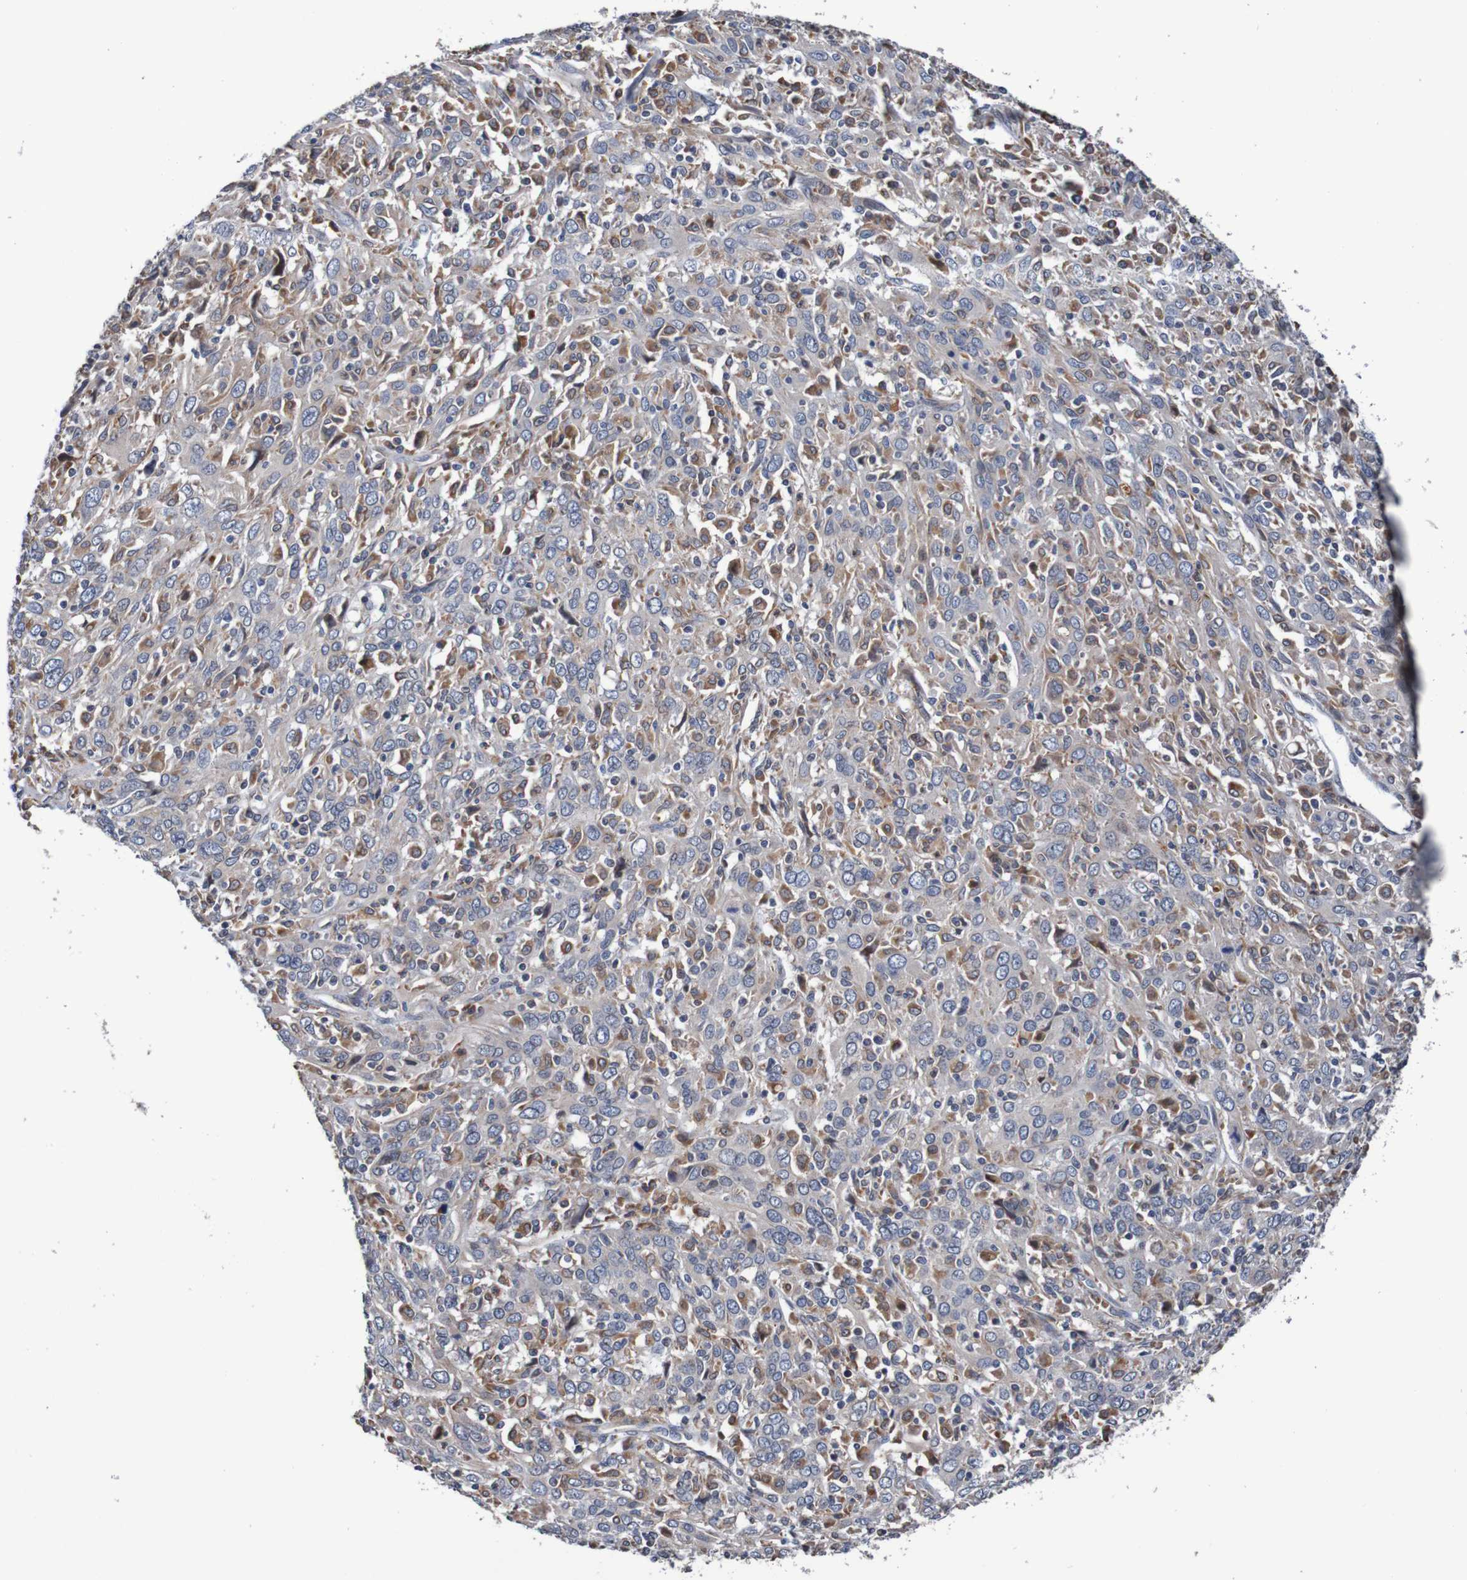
{"staining": {"intensity": "moderate", "quantity": ">75%", "location": "cytoplasmic/membranous"}, "tissue": "cervical cancer", "cell_type": "Tumor cells", "image_type": "cancer", "snomed": [{"axis": "morphology", "description": "Squamous cell carcinoma, NOS"}, {"axis": "topography", "description": "Cervix"}], "caption": "This is an image of immunohistochemistry staining of cervical cancer (squamous cell carcinoma), which shows moderate positivity in the cytoplasmic/membranous of tumor cells.", "gene": "FIBP", "patient": {"sex": "female", "age": 46}}